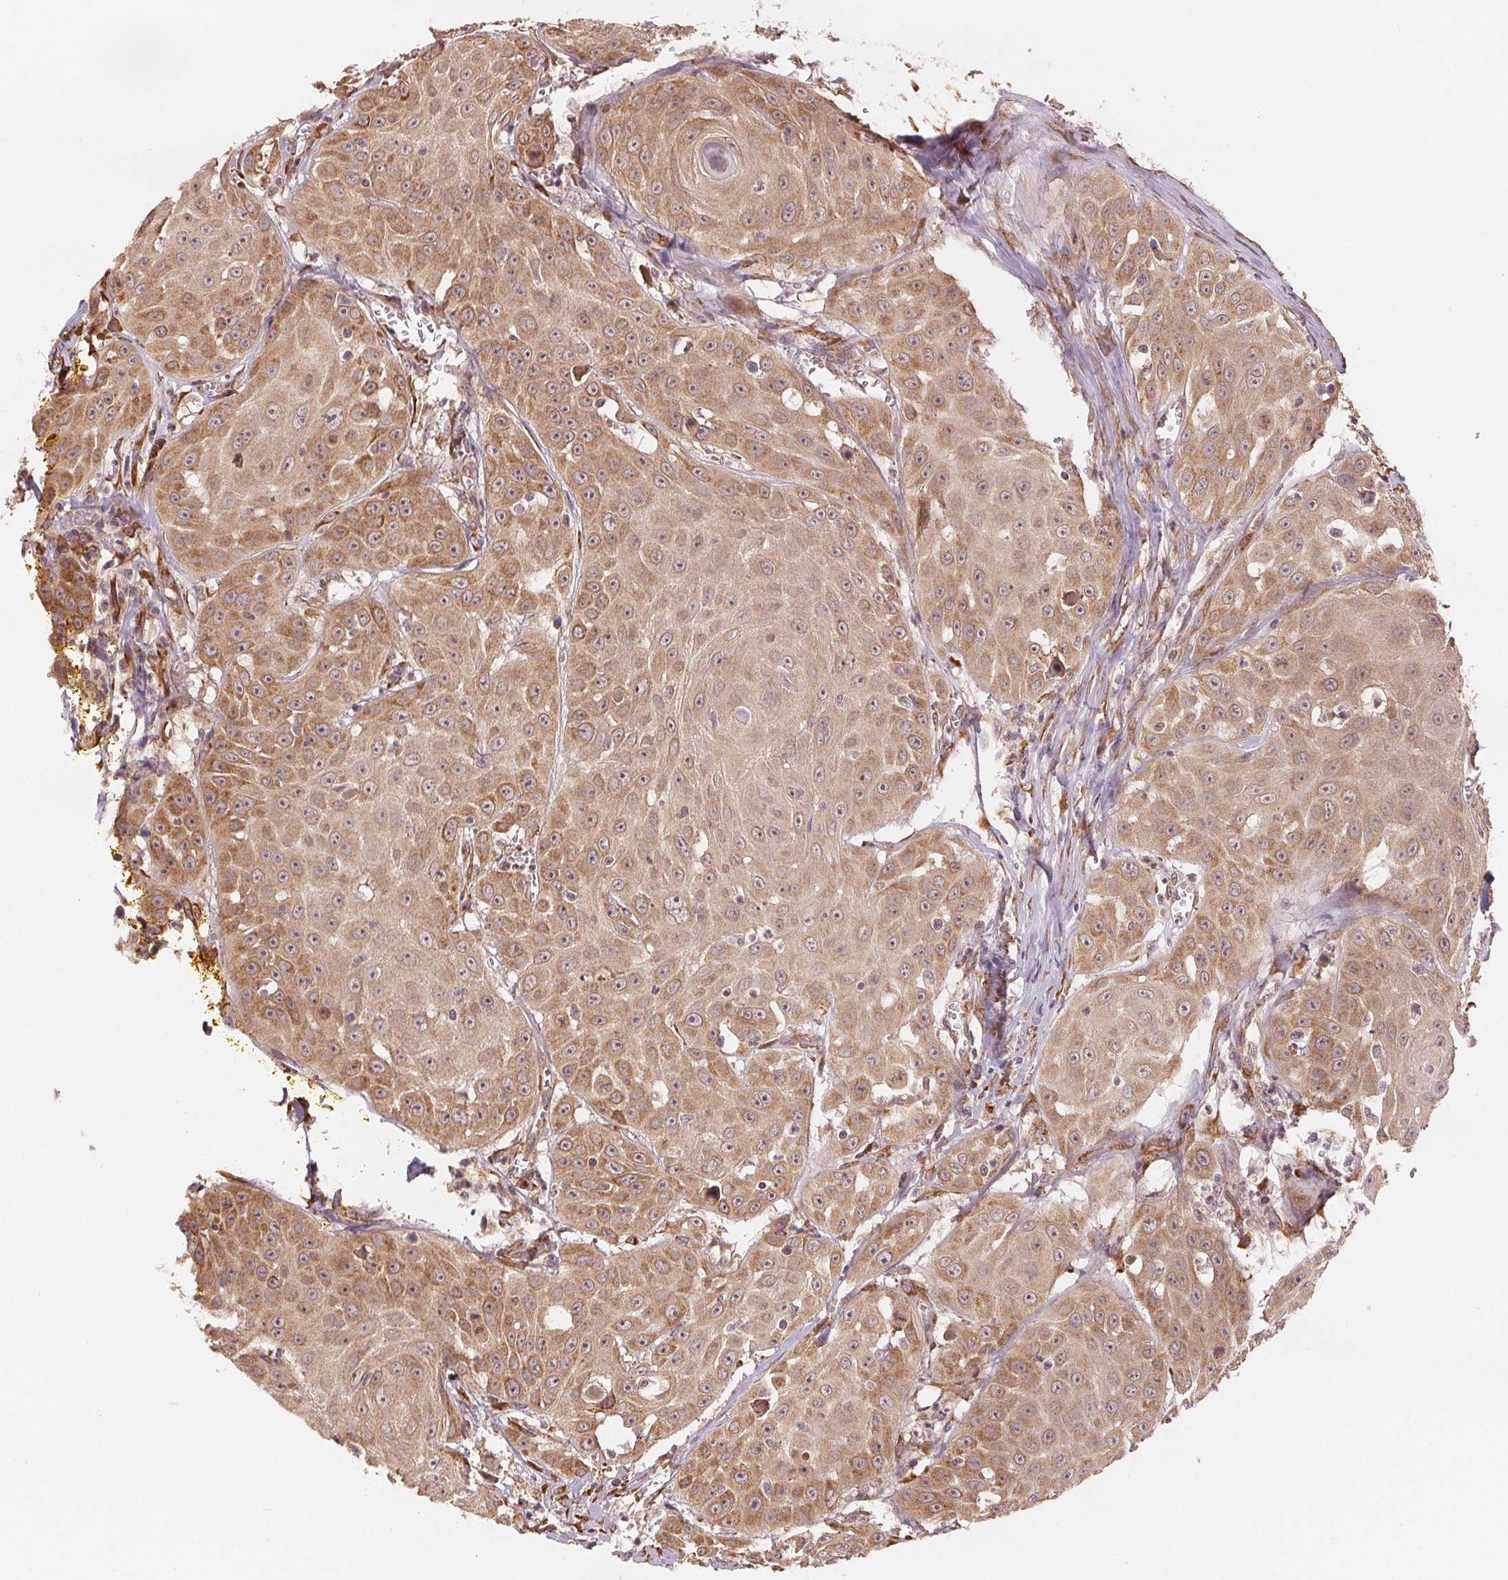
{"staining": {"intensity": "moderate", "quantity": ">75%", "location": "cytoplasmic/membranous,nuclear"}, "tissue": "head and neck cancer", "cell_type": "Tumor cells", "image_type": "cancer", "snomed": [{"axis": "morphology", "description": "Squamous cell carcinoma, NOS"}, {"axis": "topography", "description": "Oral tissue"}, {"axis": "topography", "description": "Head-Neck"}], "caption": "Tumor cells demonstrate moderate cytoplasmic/membranous and nuclear positivity in about >75% of cells in head and neck cancer.", "gene": "SLC20A1", "patient": {"sex": "male", "age": 81}}